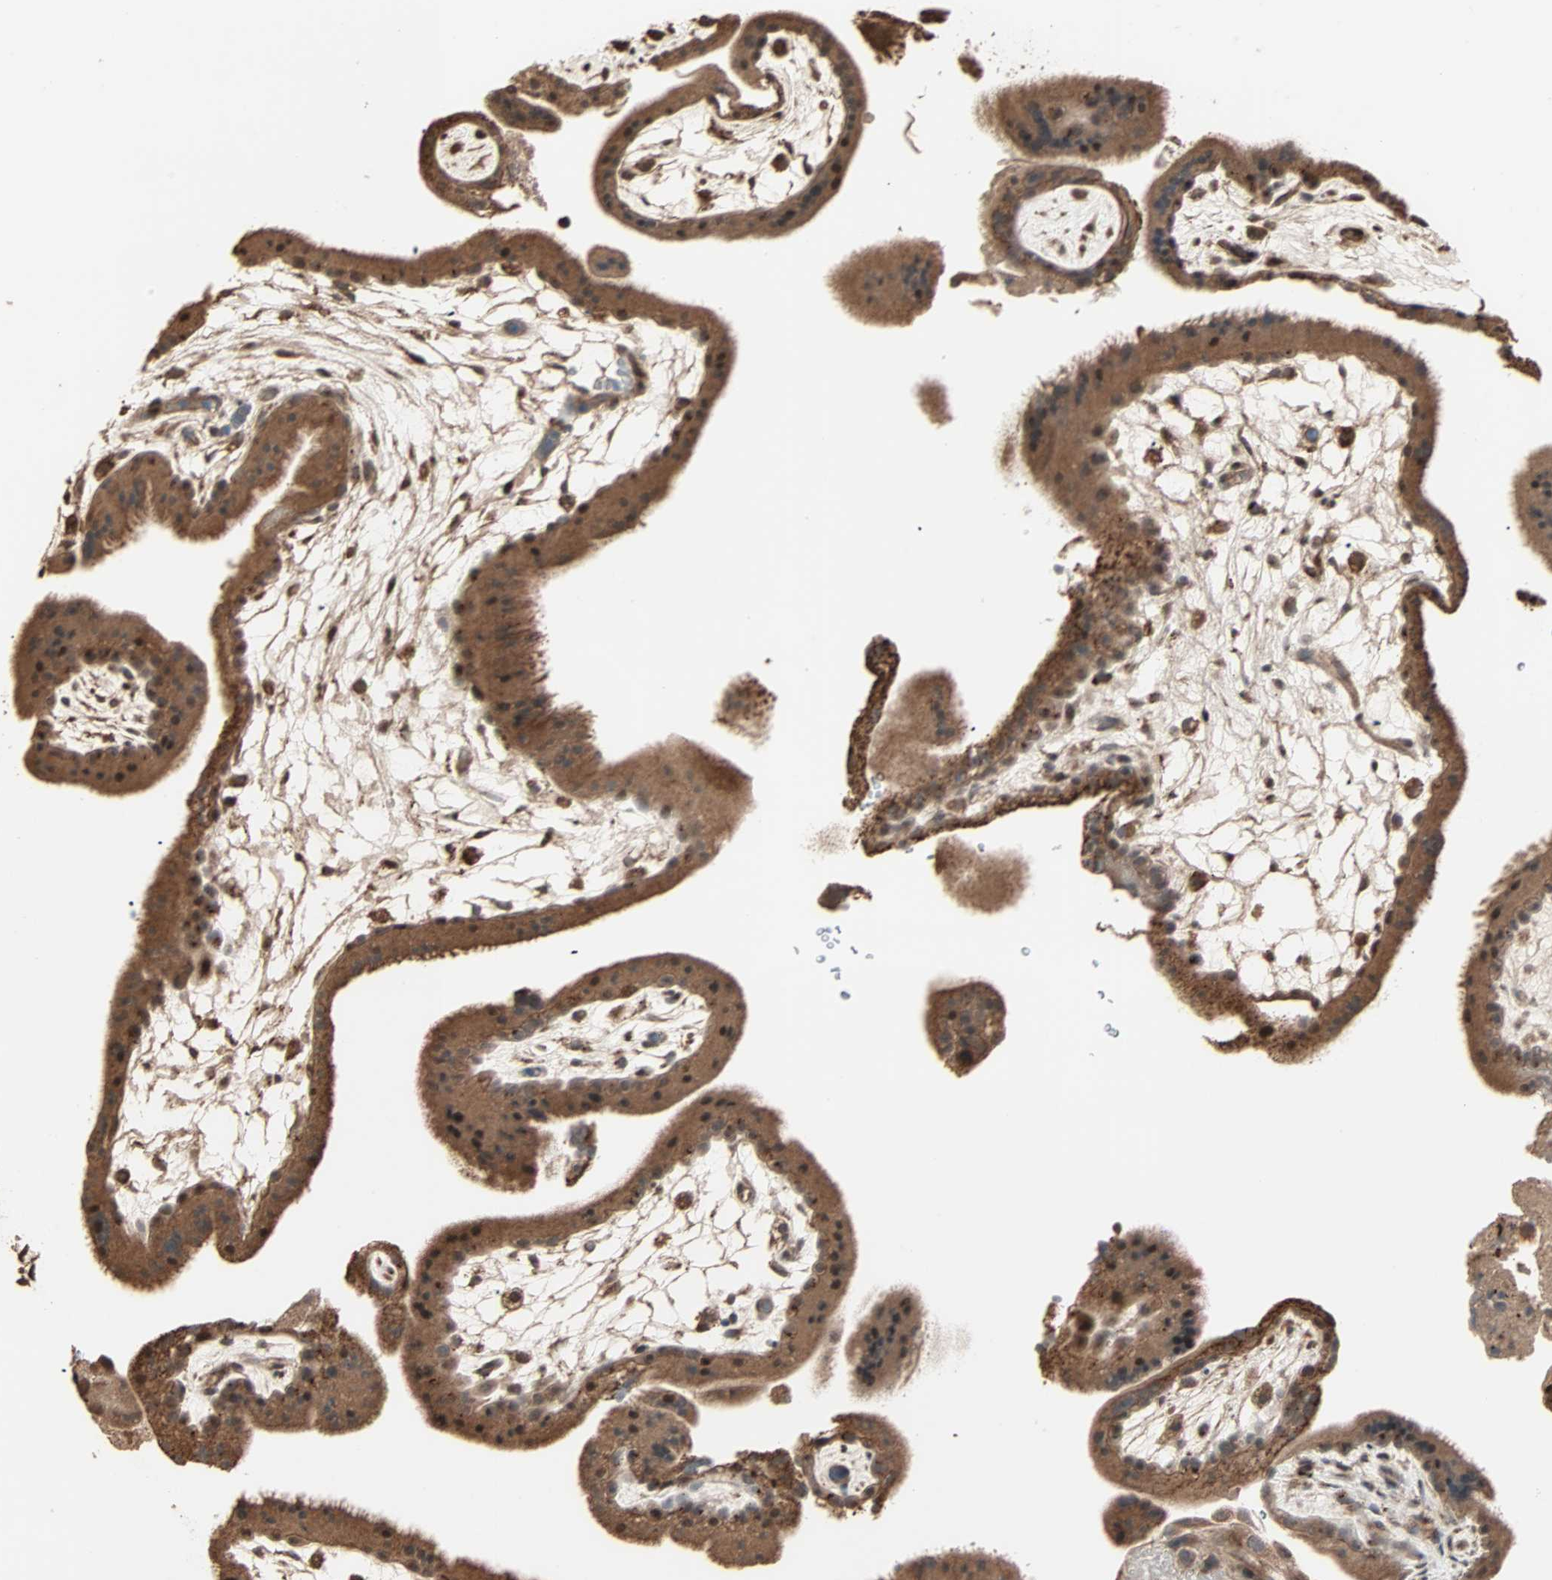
{"staining": {"intensity": "weak", "quantity": ">75%", "location": "cytoplasmic/membranous"}, "tissue": "placenta", "cell_type": "Decidual cells", "image_type": "normal", "snomed": [{"axis": "morphology", "description": "Normal tissue, NOS"}, {"axis": "topography", "description": "Placenta"}], "caption": "Brown immunohistochemical staining in normal human placenta reveals weak cytoplasmic/membranous positivity in approximately >75% of decidual cells.", "gene": "CALCRL", "patient": {"sex": "female", "age": 19}}